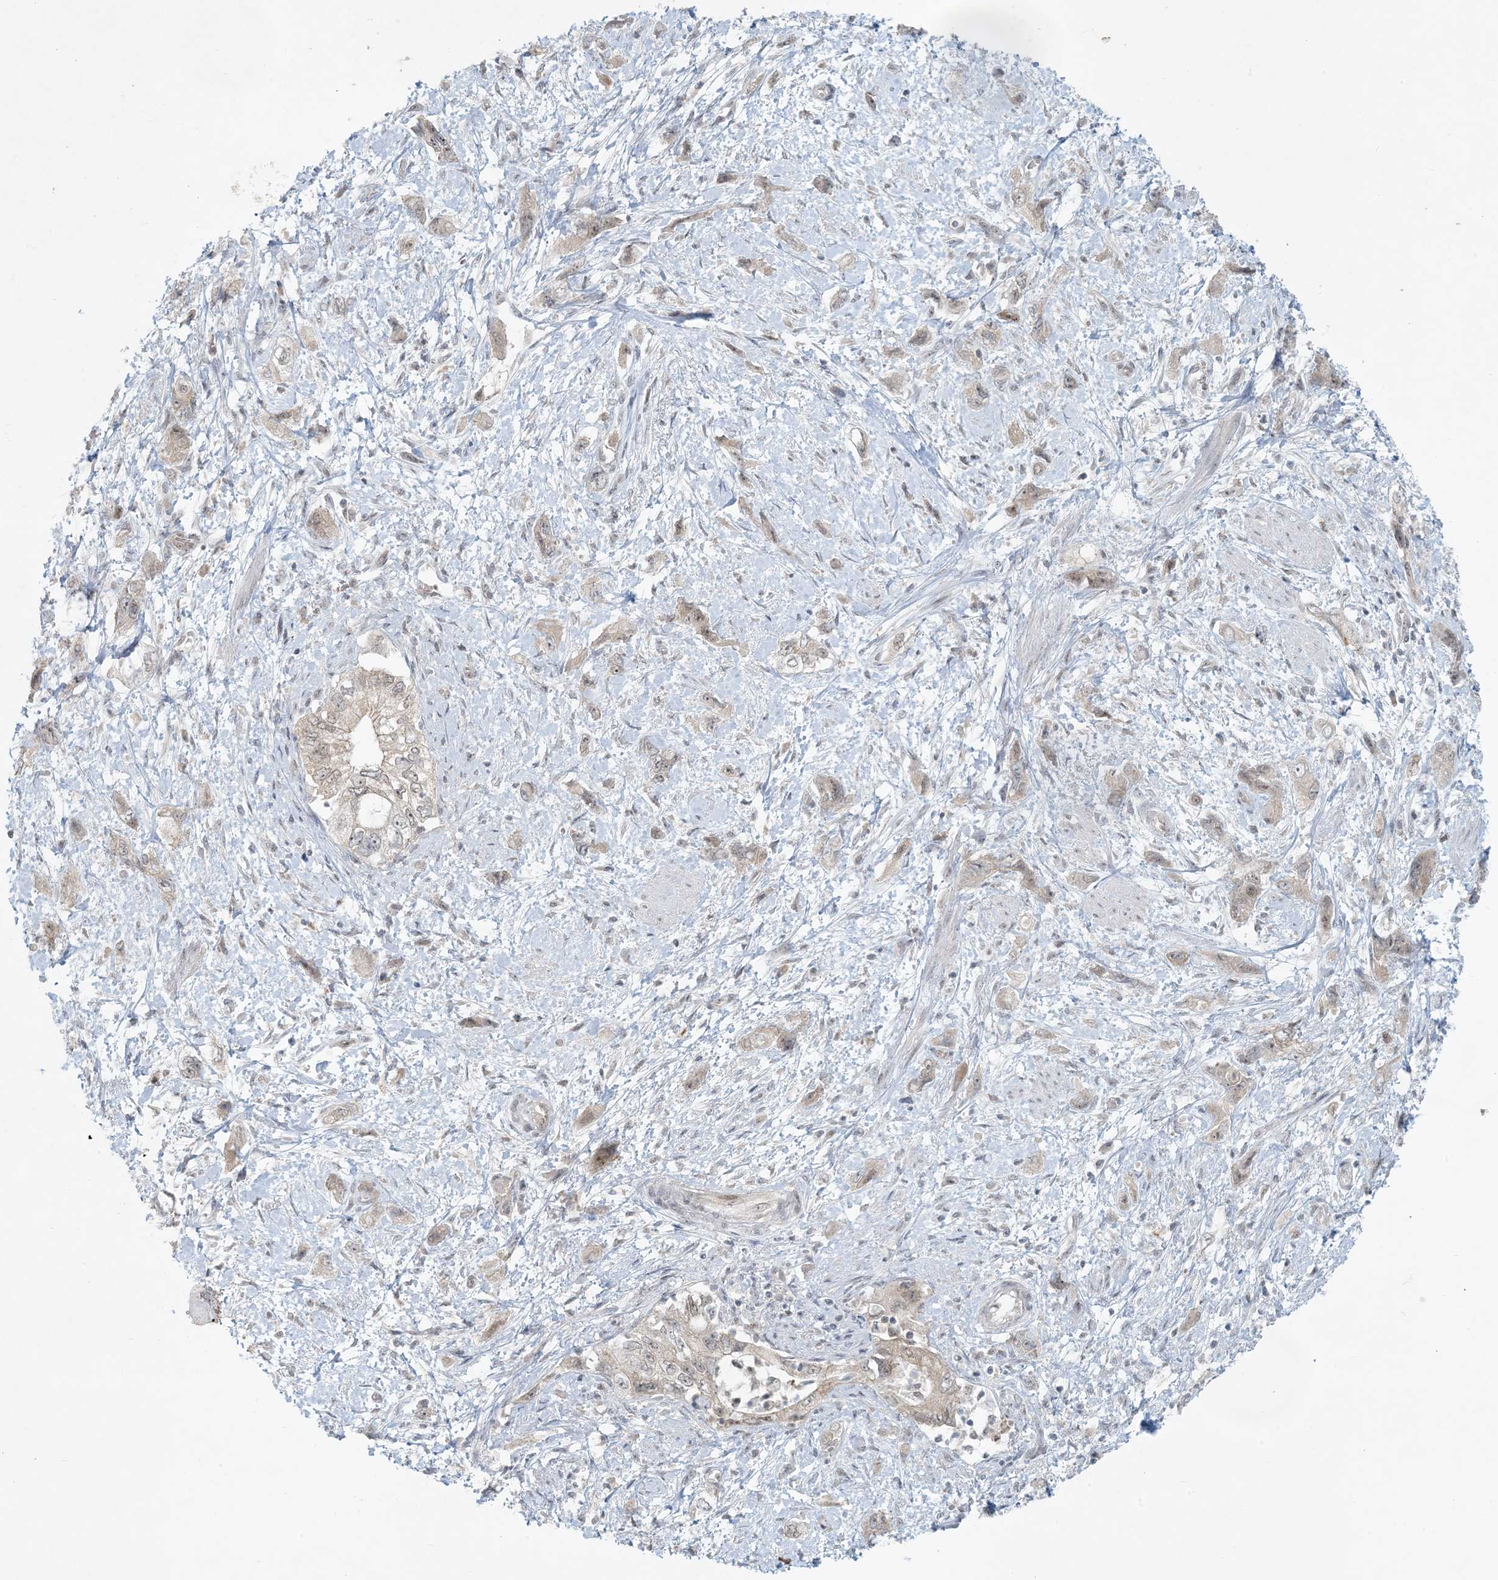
{"staining": {"intensity": "weak", "quantity": ">75%", "location": "cytoplasmic/membranous,nuclear"}, "tissue": "pancreatic cancer", "cell_type": "Tumor cells", "image_type": "cancer", "snomed": [{"axis": "morphology", "description": "Adenocarcinoma, NOS"}, {"axis": "topography", "description": "Pancreas"}], "caption": "Immunohistochemistry photomicrograph of neoplastic tissue: pancreatic adenocarcinoma stained using IHC shows low levels of weak protein expression localized specifically in the cytoplasmic/membranous and nuclear of tumor cells, appearing as a cytoplasmic/membranous and nuclear brown color.", "gene": "OBI1", "patient": {"sex": "female", "age": 73}}